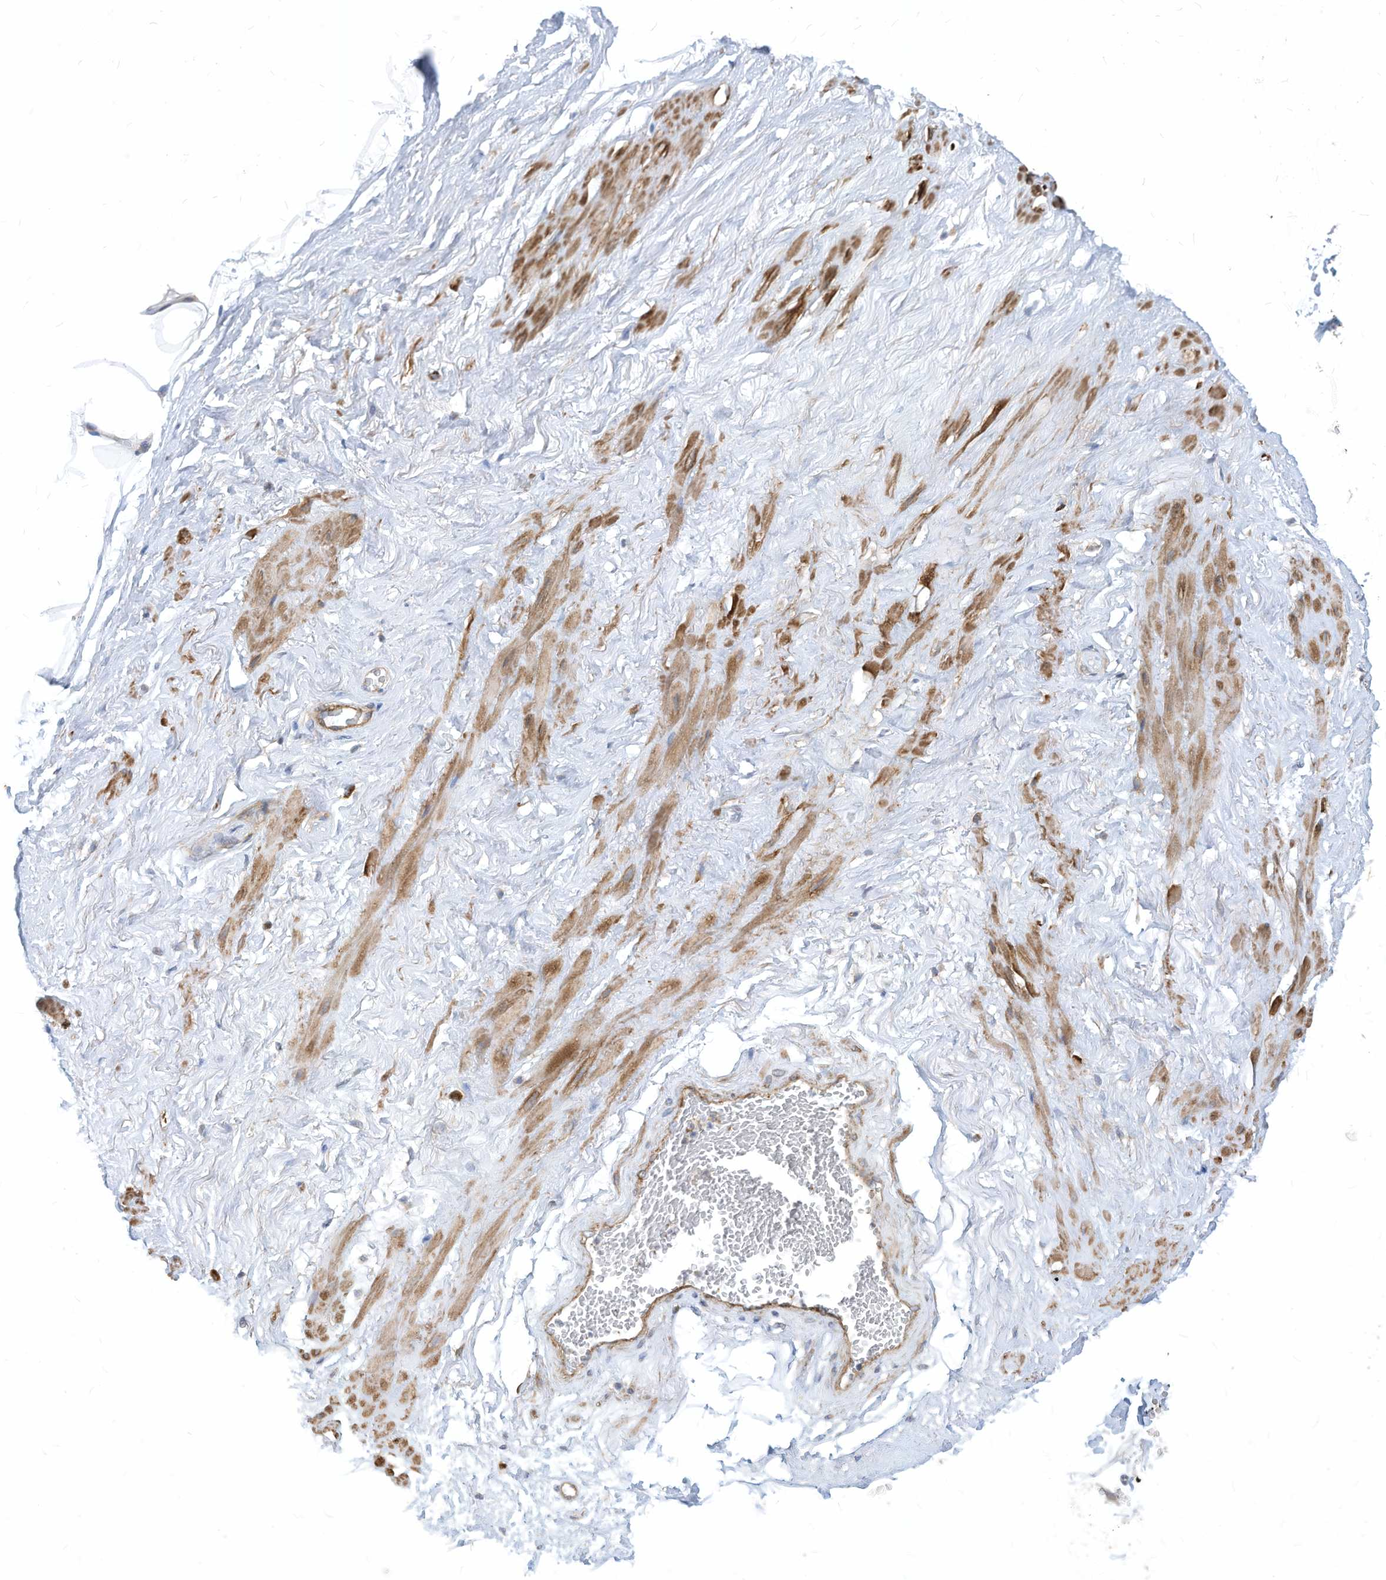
{"staining": {"intensity": "negative", "quantity": "none", "location": "none"}, "tissue": "adipose tissue", "cell_type": "Adipocytes", "image_type": "normal", "snomed": [{"axis": "morphology", "description": "Normal tissue, NOS"}, {"axis": "morphology", "description": "Adenocarcinoma, Low grade"}, {"axis": "topography", "description": "Prostate"}, {"axis": "topography", "description": "Peripheral nerve tissue"}], "caption": "A photomicrograph of adipose tissue stained for a protein exhibits no brown staining in adipocytes. (DAB (3,3'-diaminobenzidine) immunohistochemistry with hematoxylin counter stain).", "gene": "GPATCH3", "patient": {"sex": "male", "age": 63}}